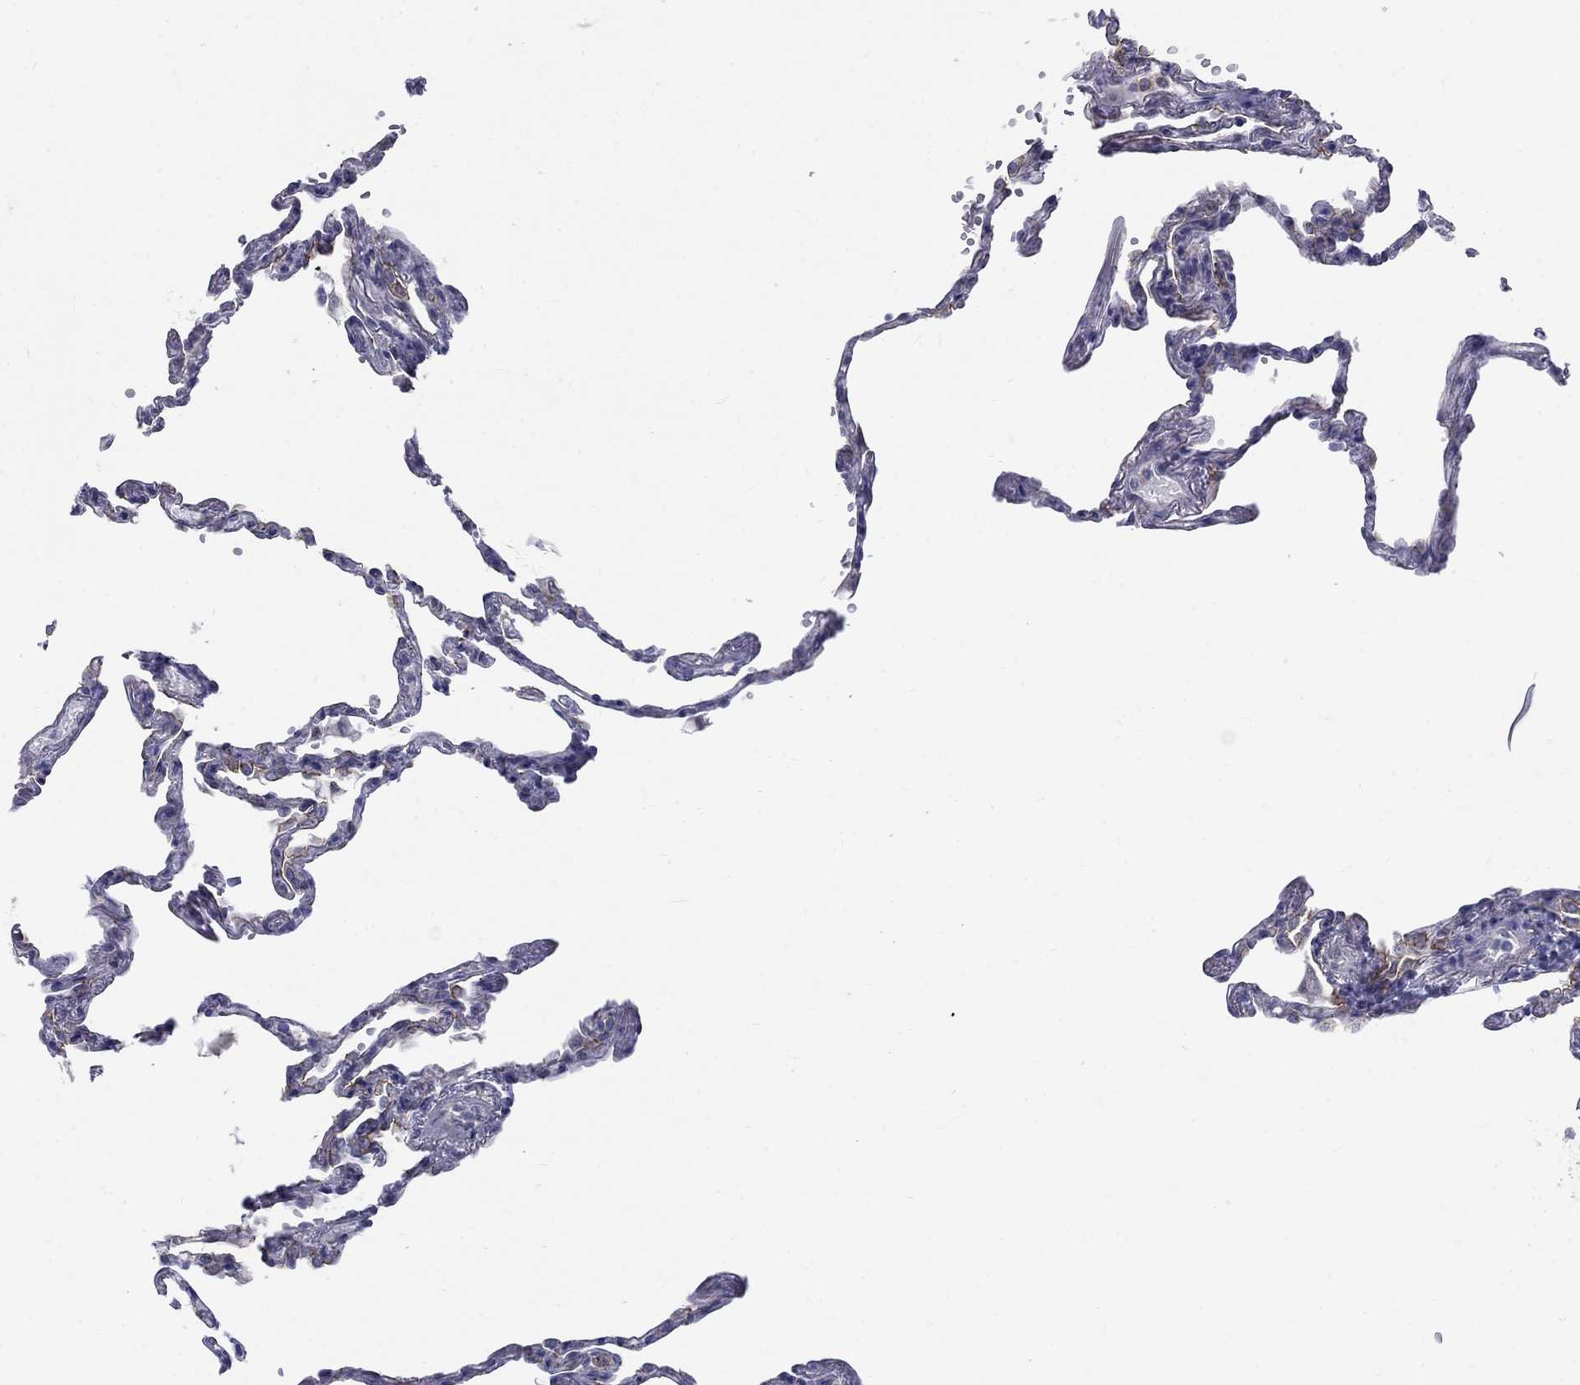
{"staining": {"intensity": "negative", "quantity": "none", "location": "none"}, "tissue": "lung", "cell_type": "Alveolar cells", "image_type": "normal", "snomed": [{"axis": "morphology", "description": "Normal tissue, NOS"}, {"axis": "topography", "description": "Lung"}], "caption": "Image shows no significant protein positivity in alveolar cells of benign lung. (DAB immunohistochemistry with hematoxylin counter stain).", "gene": "EGFLAM", "patient": {"sex": "male", "age": 78}}